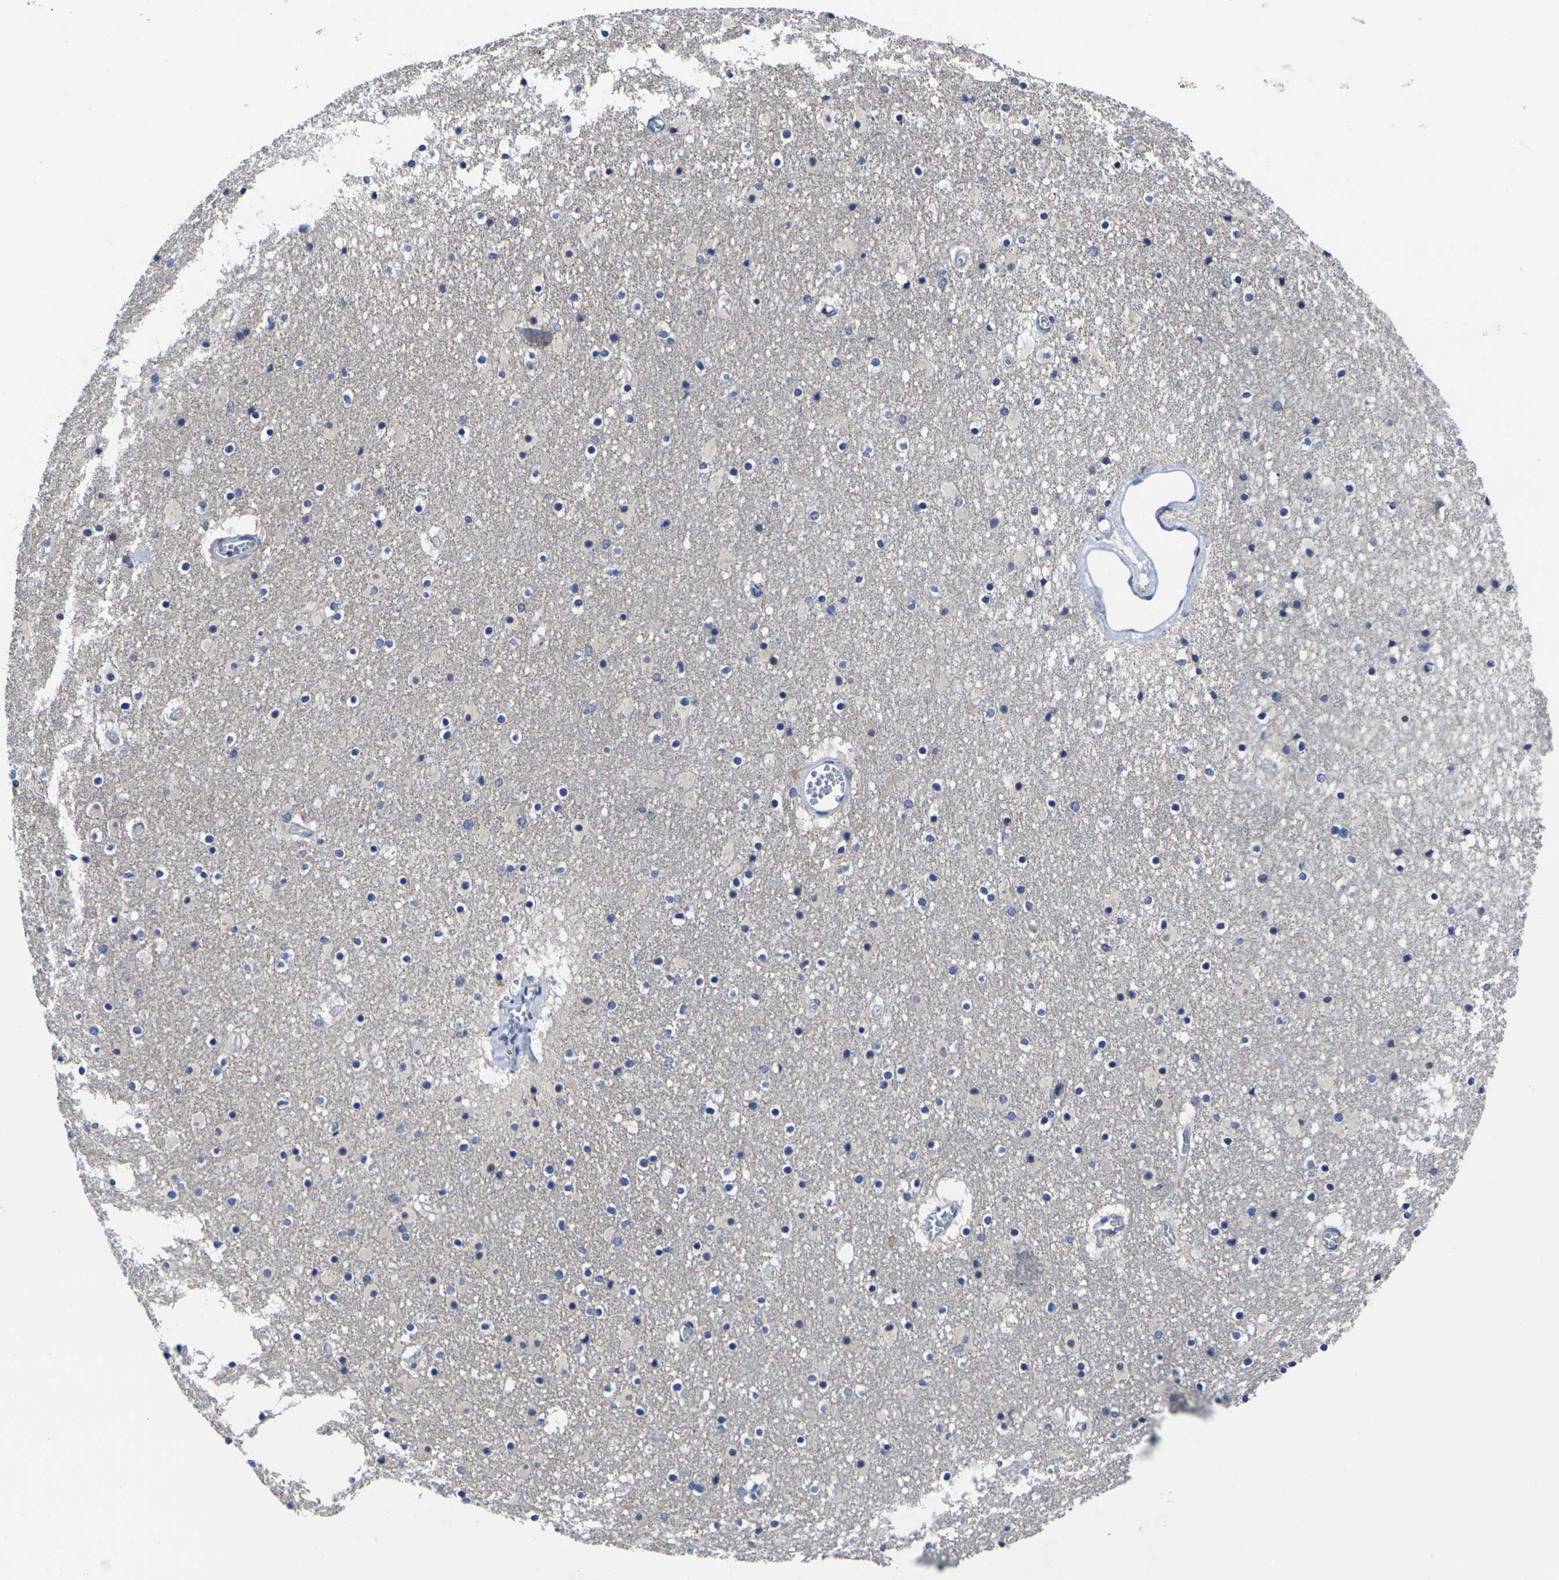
{"staining": {"intensity": "negative", "quantity": "none", "location": "none"}, "tissue": "caudate", "cell_type": "Glial cells", "image_type": "normal", "snomed": [{"axis": "morphology", "description": "Normal tissue, NOS"}, {"axis": "topography", "description": "Lateral ventricle wall"}], "caption": "Immunohistochemistry (IHC) histopathology image of unremarkable human caudate stained for a protein (brown), which reveals no expression in glial cells.", "gene": "CYP2C8", "patient": {"sex": "male", "age": 45}}